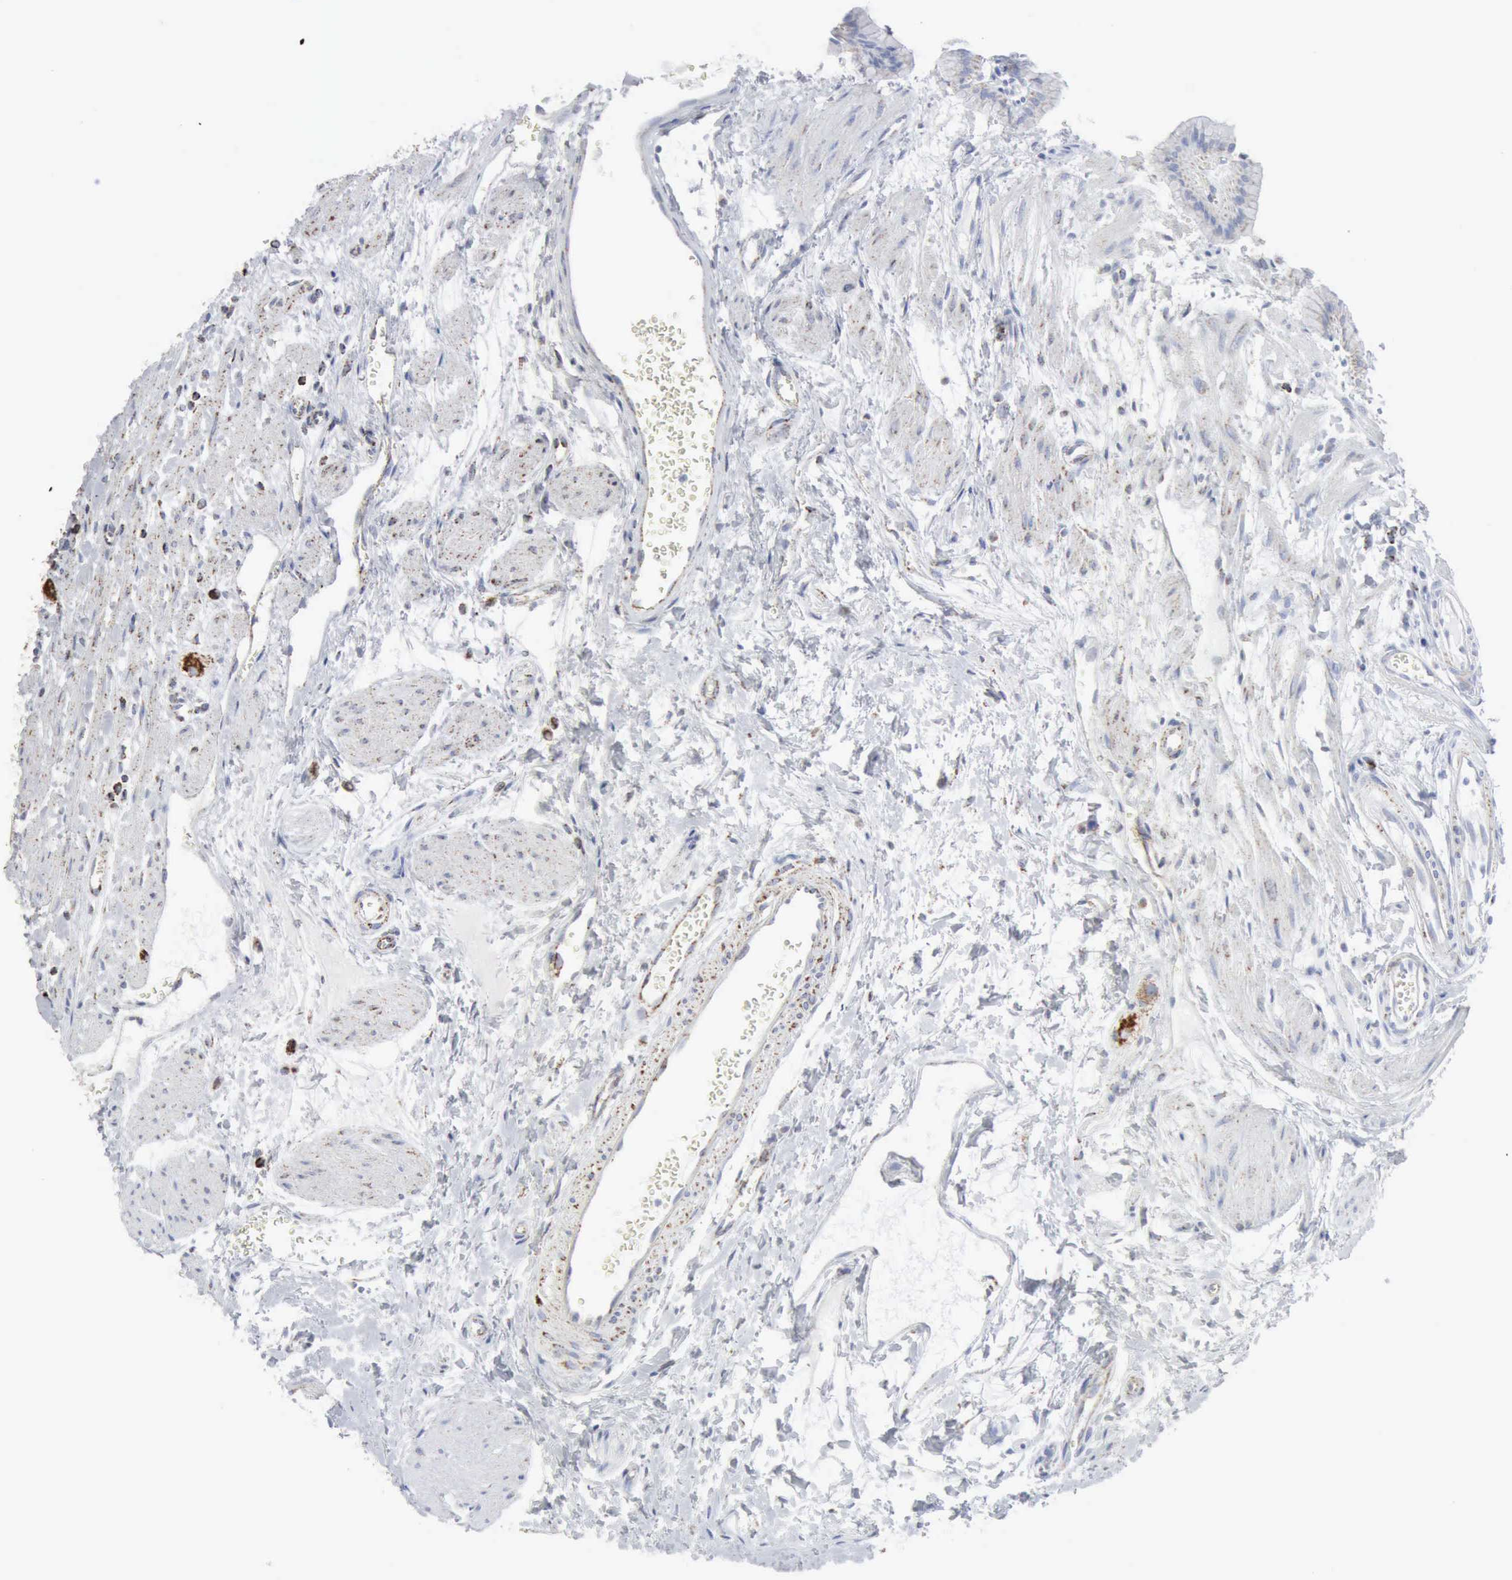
{"staining": {"intensity": "strong", "quantity": ">75%", "location": "cytoplasmic/membranous"}, "tissue": "stomach", "cell_type": "Glandular cells", "image_type": "normal", "snomed": [{"axis": "morphology", "description": "Normal tissue, NOS"}, {"axis": "topography", "description": "Stomach"}], "caption": "Protein staining of normal stomach reveals strong cytoplasmic/membranous positivity in approximately >75% of glandular cells. (brown staining indicates protein expression, while blue staining denotes nuclei).", "gene": "ACO2", "patient": {"sex": "male", "age": 42}}